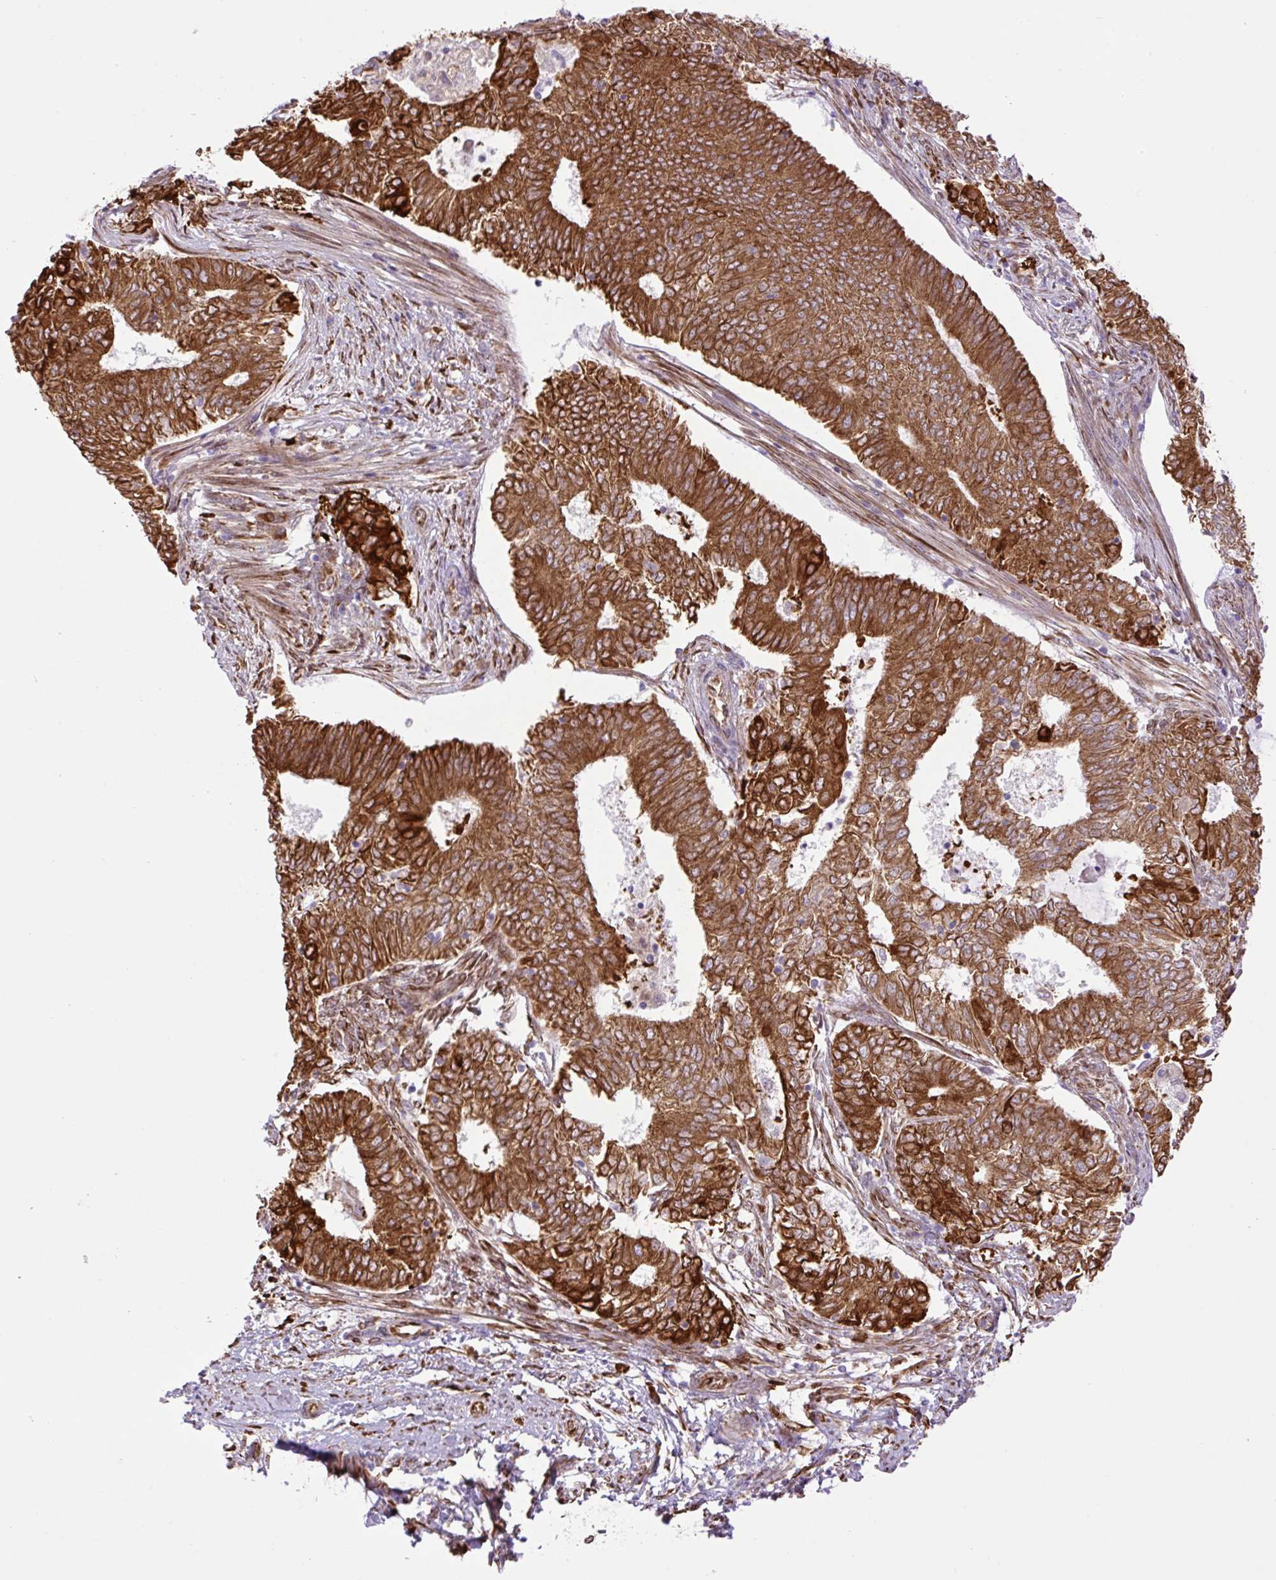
{"staining": {"intensity": "strong", "quantity": ">75%", "location": "cytoplasmic/membranous"}, "tissue": "endometrial cancer", "cell_type": "Tumor cells", "image_type": "cancer", "snomed": [{"axis": "morphology", "description": "Adenocarcinoma, NOS"}, {"axis": "topography", "description": "Endometrium"}], "caption": "A high-resolution image shows IHC staining of endometrial adenocarcinoma, which displays strong cytoplasmic/membranous expression in approximately >75% of tumor cells. The staining was performed using DAB to visualize the protein expression in brown, while the nuclei were stained in blue with hematoxylin (Magnification: 20x).", "gene": "RAB30", "patient": {"sex": "female", "age": 62}}